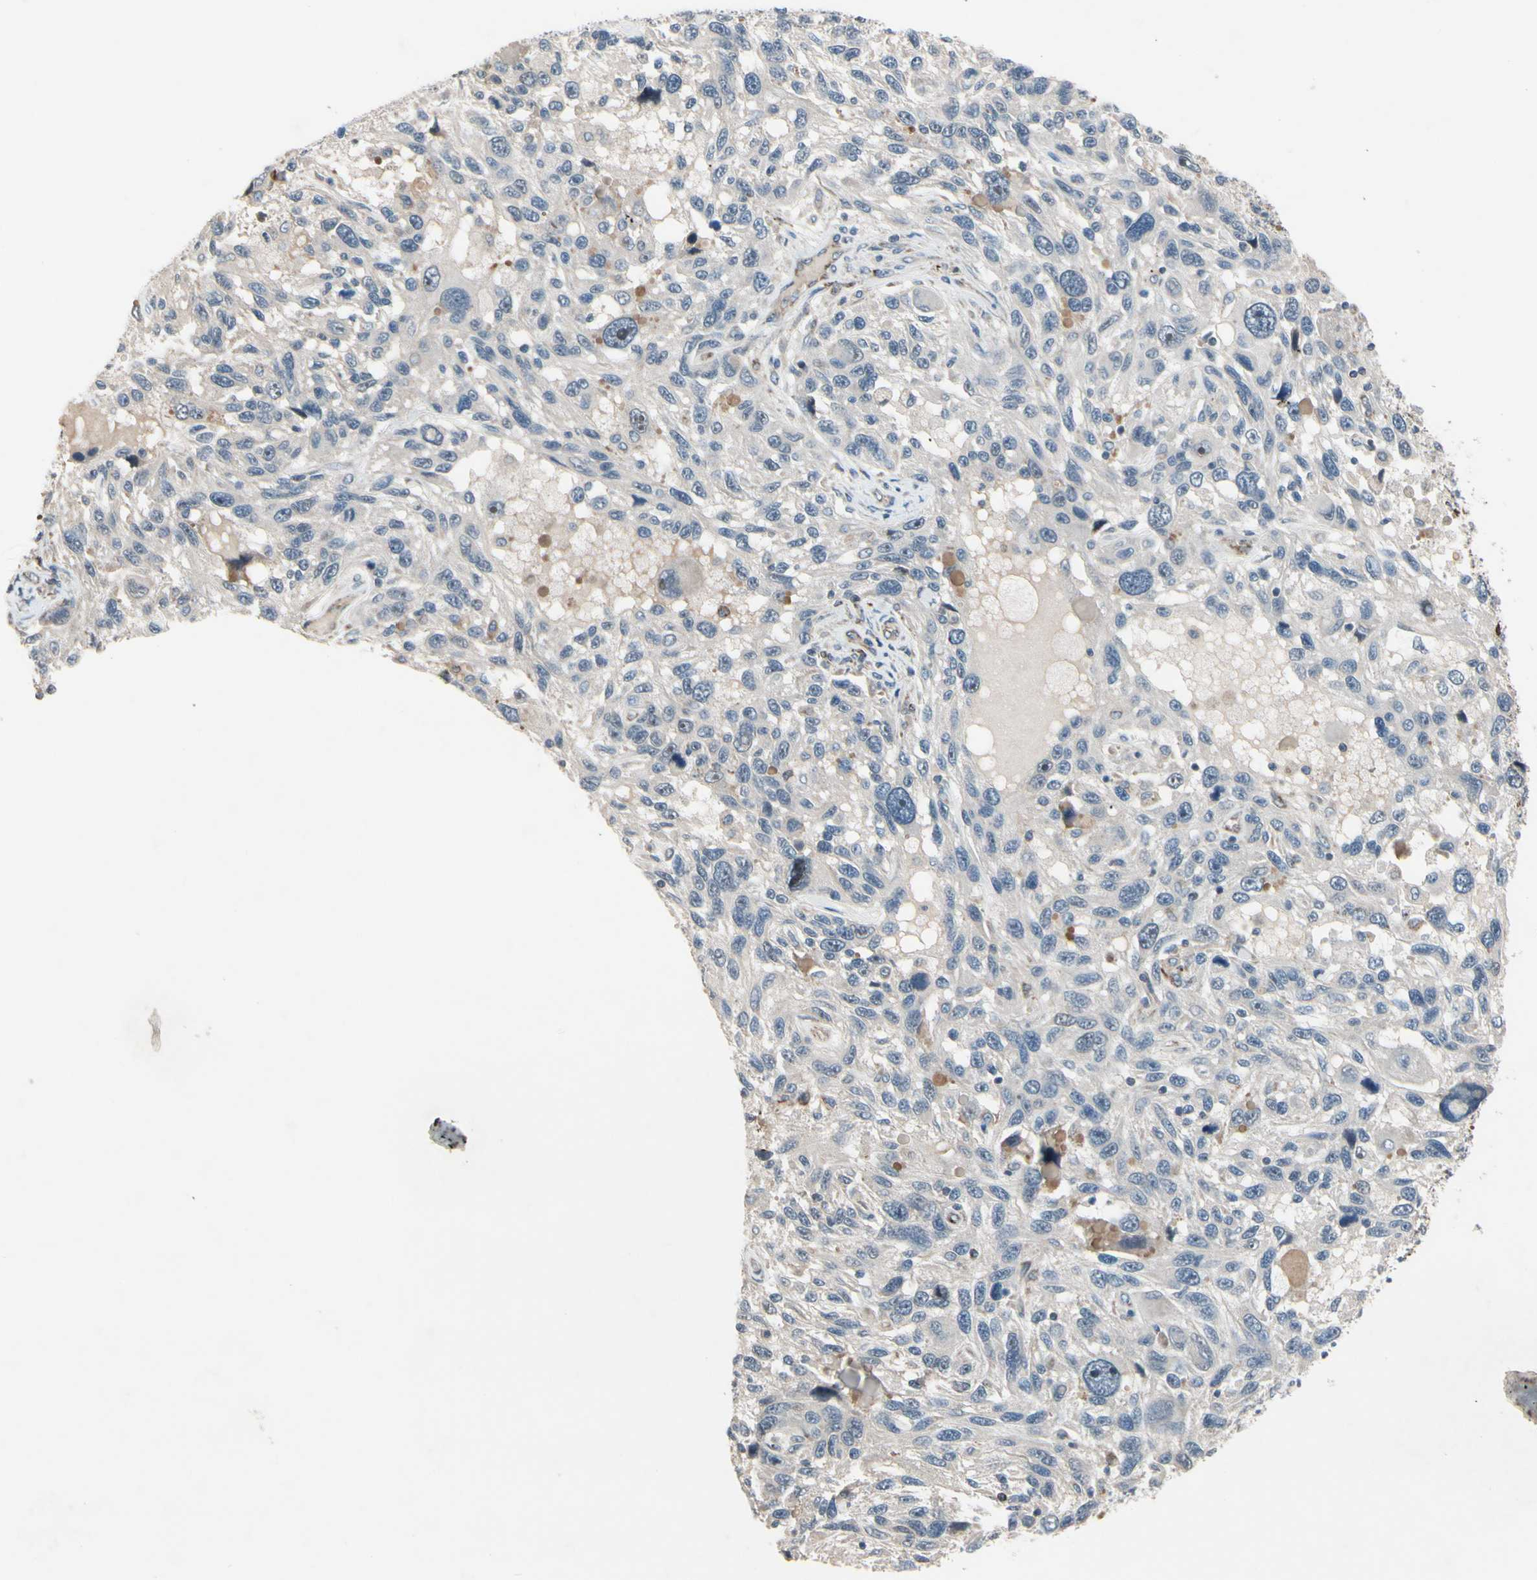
{"staining": {"intensity": "weak", "quantity": ">75%", "location": "cytoplasmic/membranous"}, "tissue": "melanoma", "cell_type": "Tumor cells", "image_type": "cancer", "snomed": [{"axis": "morphology", "description": "Malignant melanoma, NOS"}, {"axis": "topography", "description": "Skin"}], "caption": "This image demonstrates IHC staining of human malignant melanoma, with low weak cytoplasmic/membranous expression in approximately >75% of tumor cells.", "gene": "CPT1A", "patient": {"sex": "male", "age": 53}}